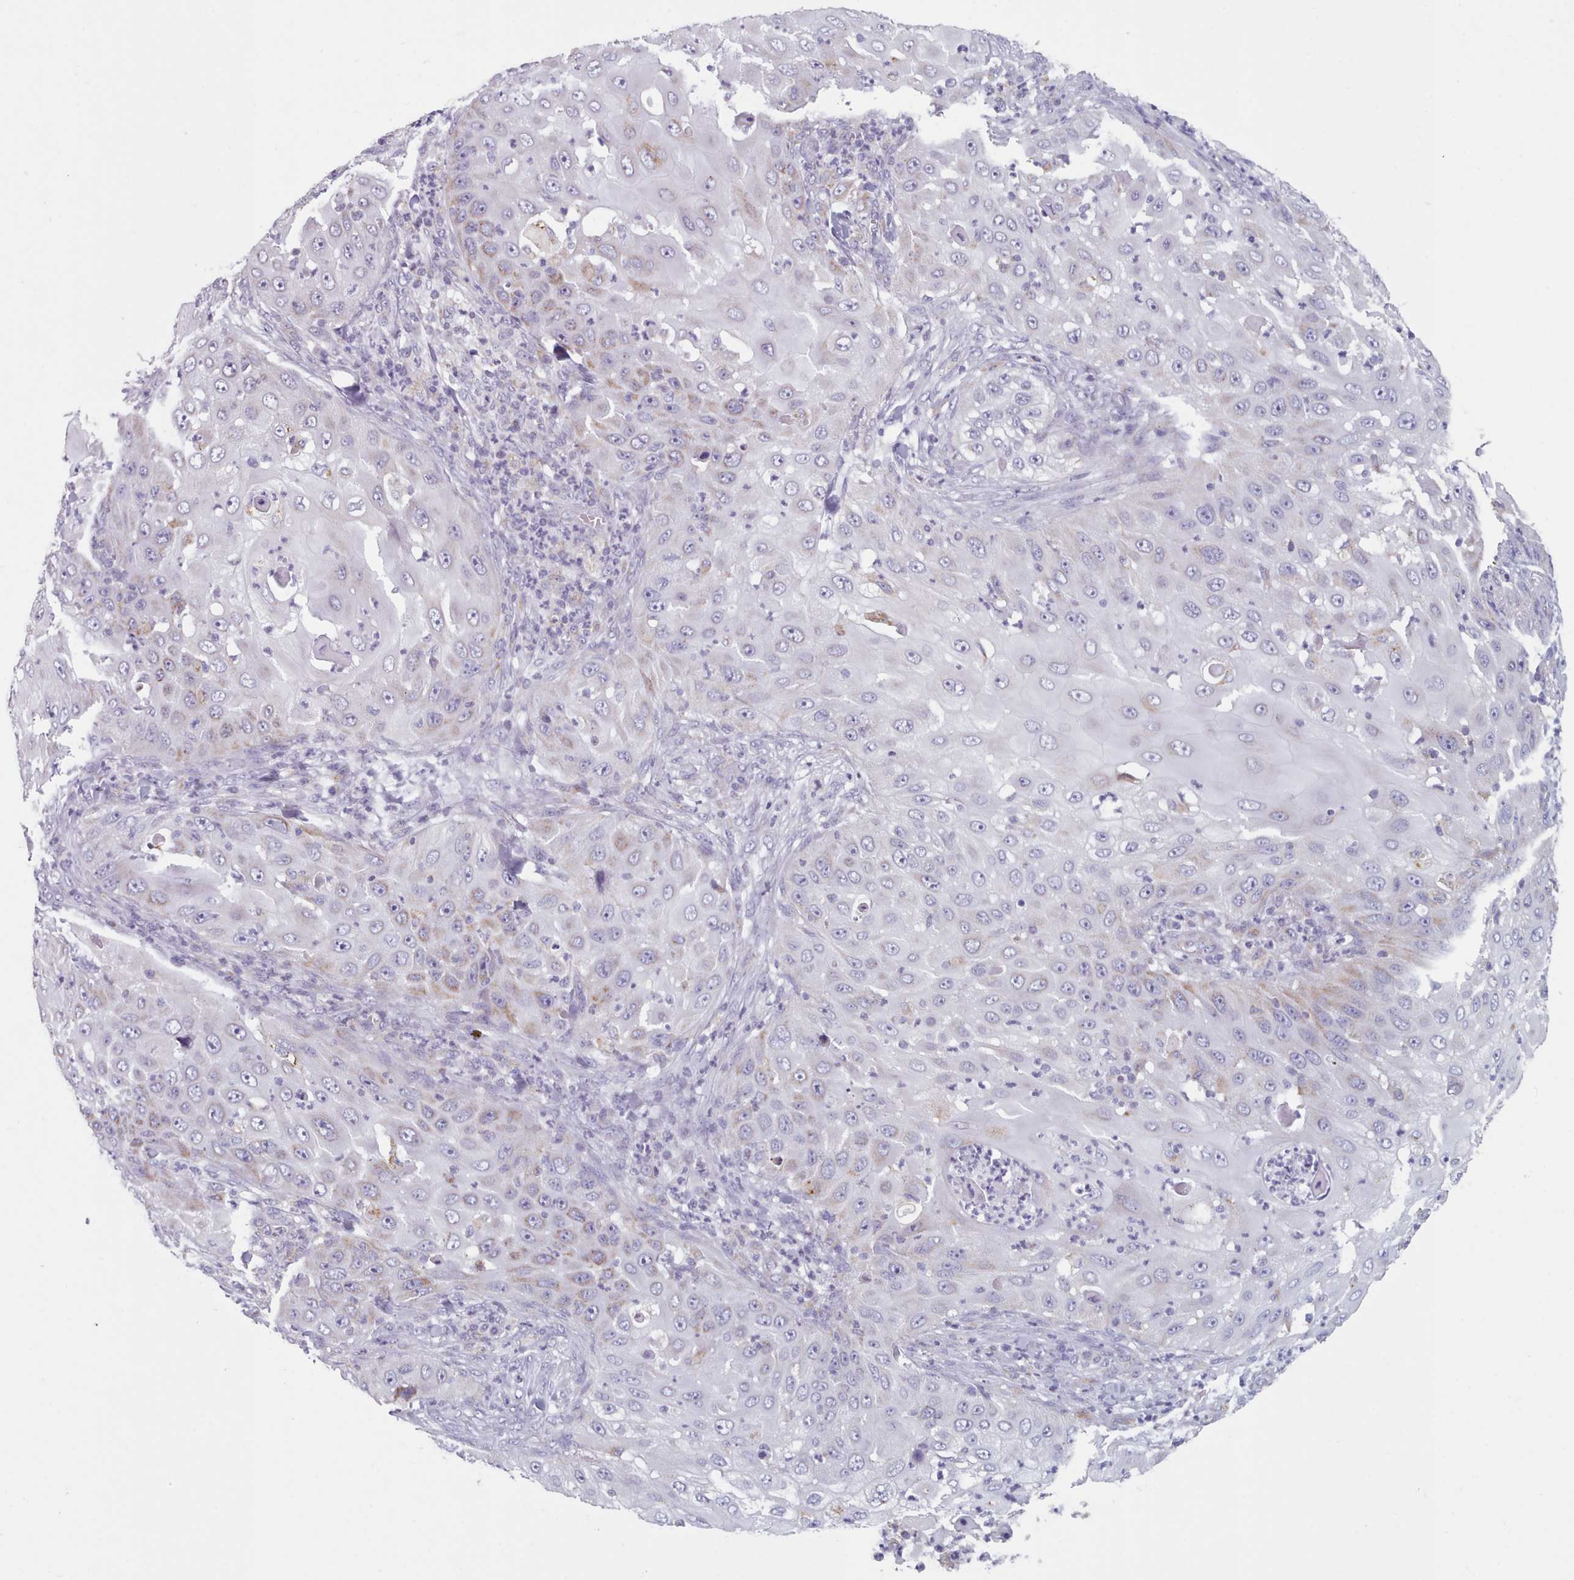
{"staining": {"intensity": "moderate", "quantity": "<25%", "location": "cytoplasmic/membranous"}, "tissue": "skin cancer", "cell_type": "Tumor cells", "image_type": "cancer", "snomed": [{"axis": "morphology", "description": "Squamous cell carcinoma, NOS"}, {"axis": "topography", "description": "Skin"}], "caption": "Squamous cell carcinoma (skin) was stained to show a protein in brown. There is low levels of moderate cytoplasmic/membranous expression in approximately <25% of tumor cells. (DAB IHC with brightfield microscopy, high magnification).", "gene": "FAM170B", "patient": {"sex": "female", "age": 44}}